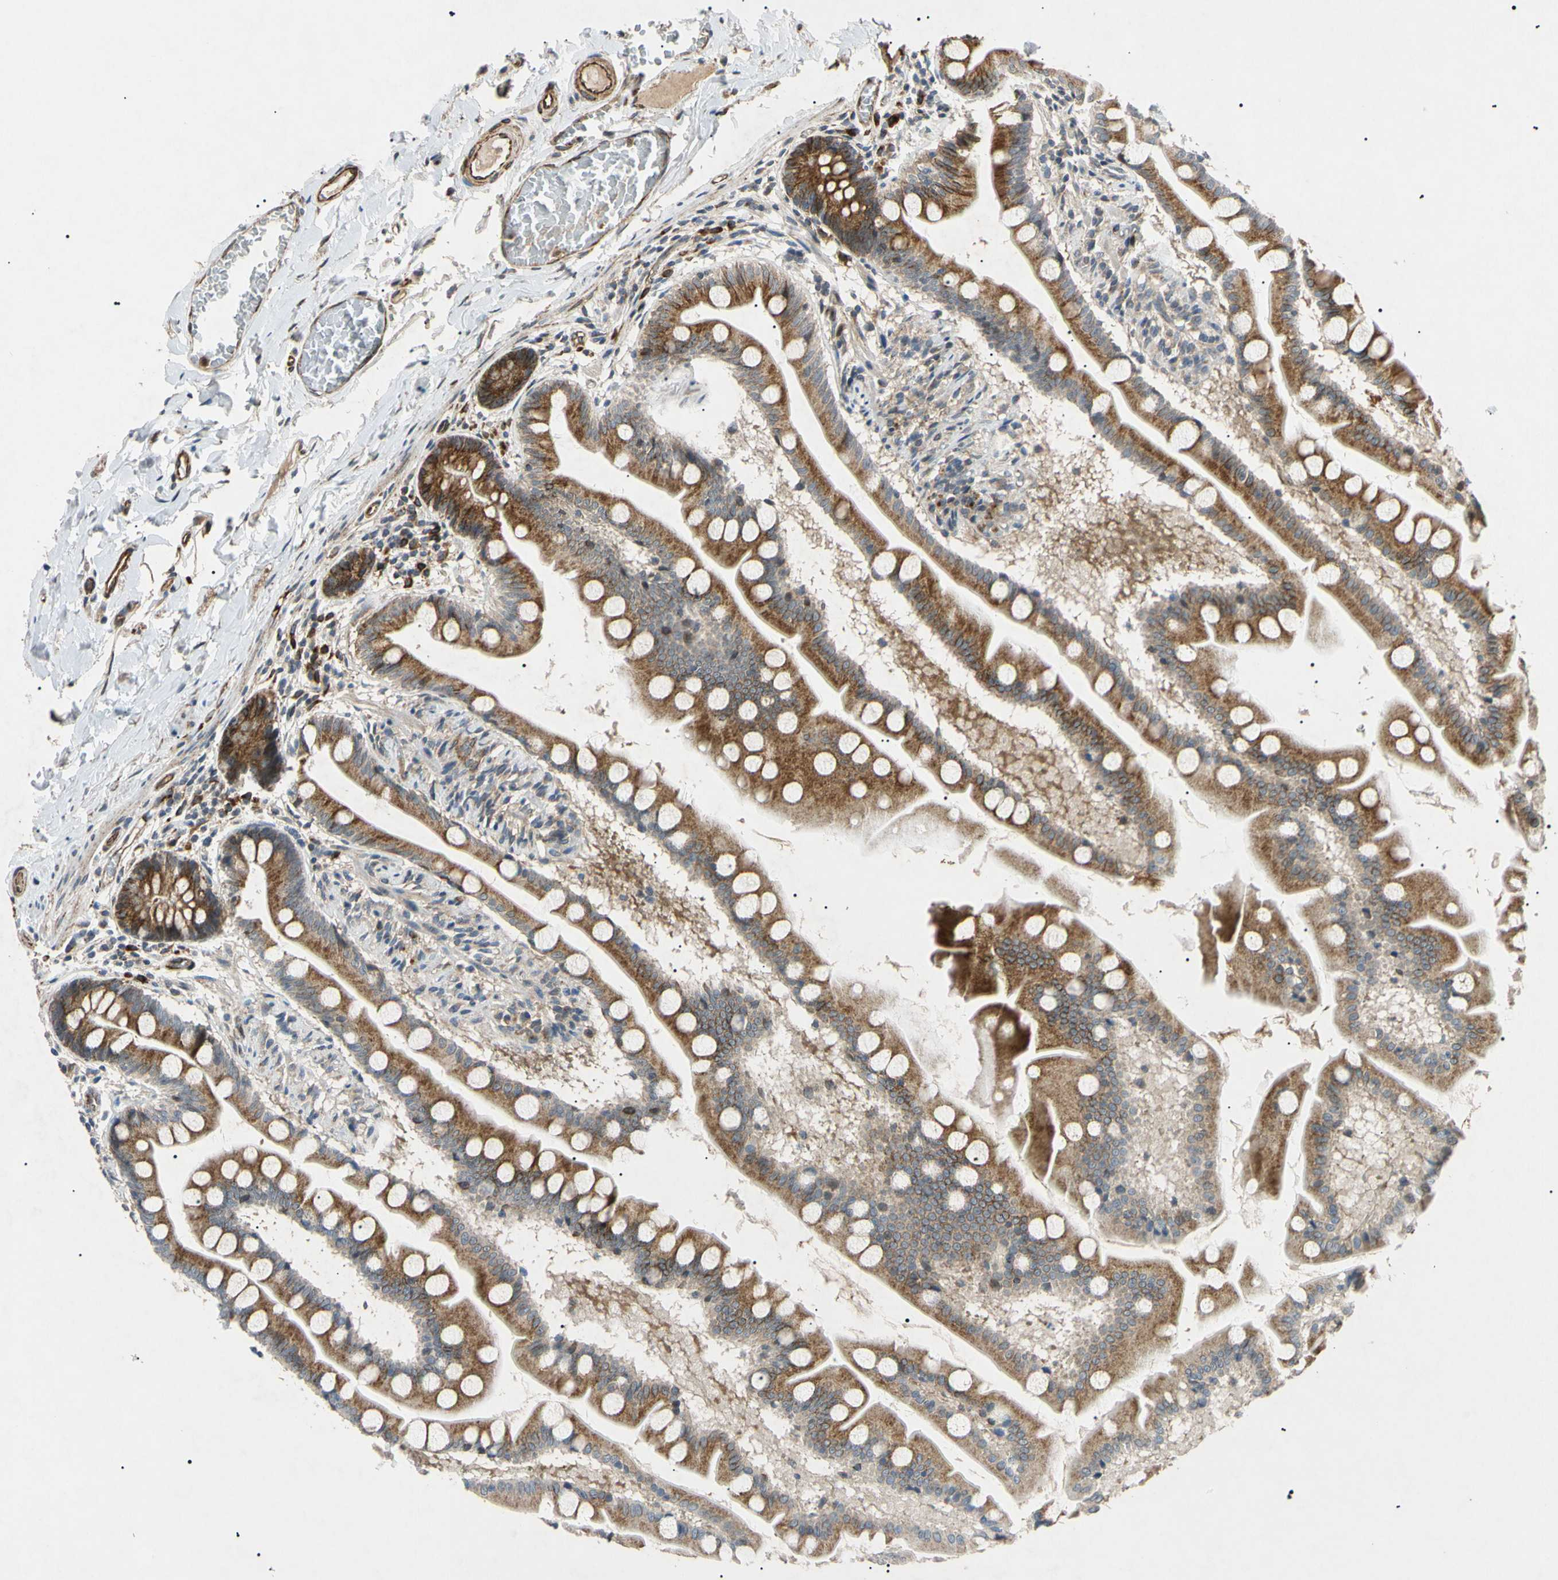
{"staining": {"intensity": "strong", "quantity": ">75%", "location": "cytoplasmic/membranous"}, "tissue": "small intestine", "cell_type": "Glandular cells", "image_type": "normal", "snomed": [{"axis": "morphology", "description": "Normal tissue, NOS"}, {"axis": "topography", "description": "Small intestine"}], "caption": "Glandular cells reveal high levels of strong cytoplasmic/membranous expression in approximately >75% of cells in normal human small intestine.", "gene": "TUBB4A", "patient": {"sex": "male", "age": 41}}